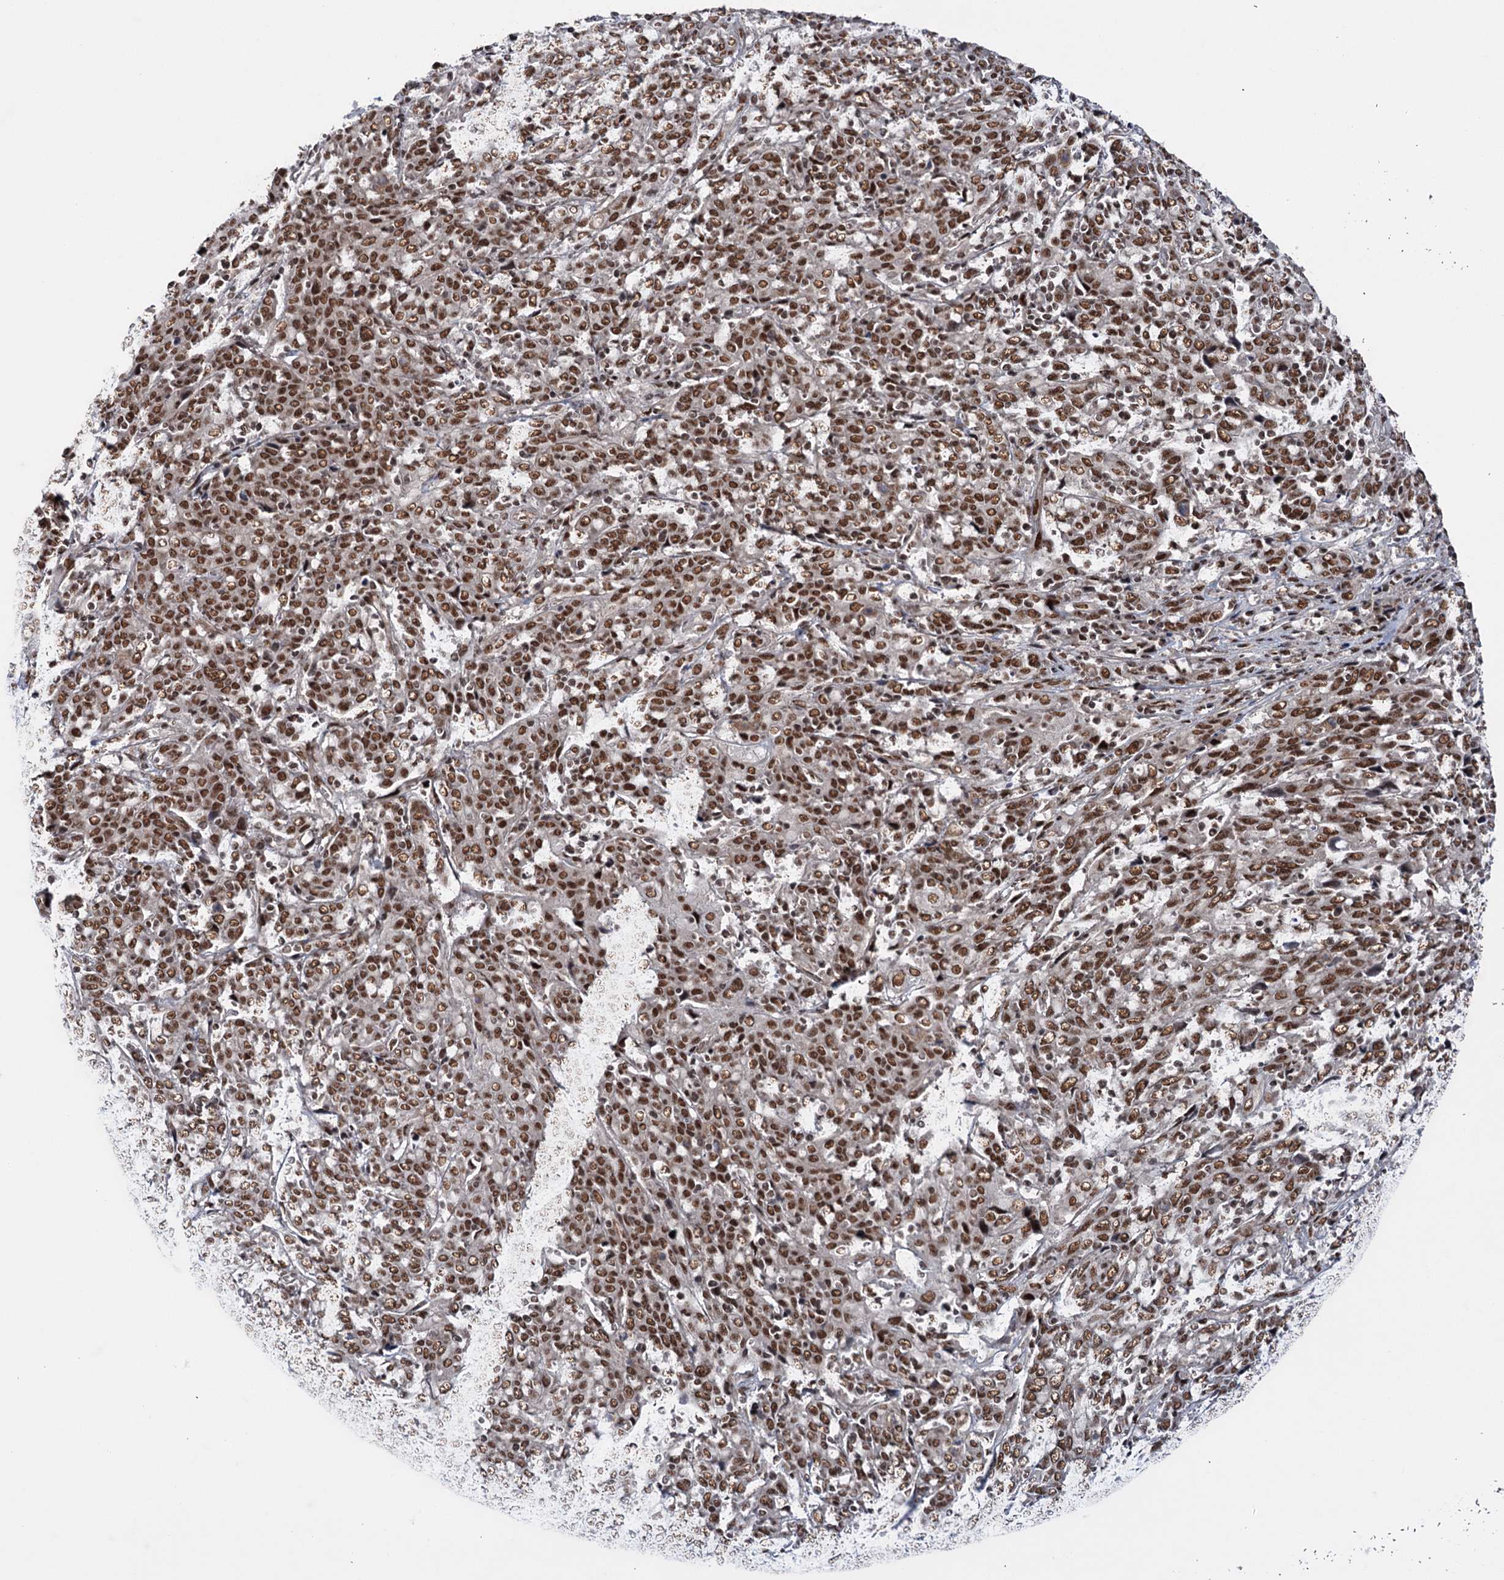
{"staining": {"intensity": "strong", "quantity": ">75%", "location": "nuclear"}, "tissue": "cervical cancer", "cell_type": "Tumor cells", "image_type": "cancer", "snomed": [{"axis": "morphology", "description": "Squamous cell carcinoma, NOS"}, {"axis": "topography", "description": "Cervix"}], "caption": "A micrograph of human cervical cancer (squamous cell carcinoma) stained for a protein shows strong nuclear brown staining in tumor cells.", "gene": "MAML1", "patient": {"sex": "female", "age": 67}}